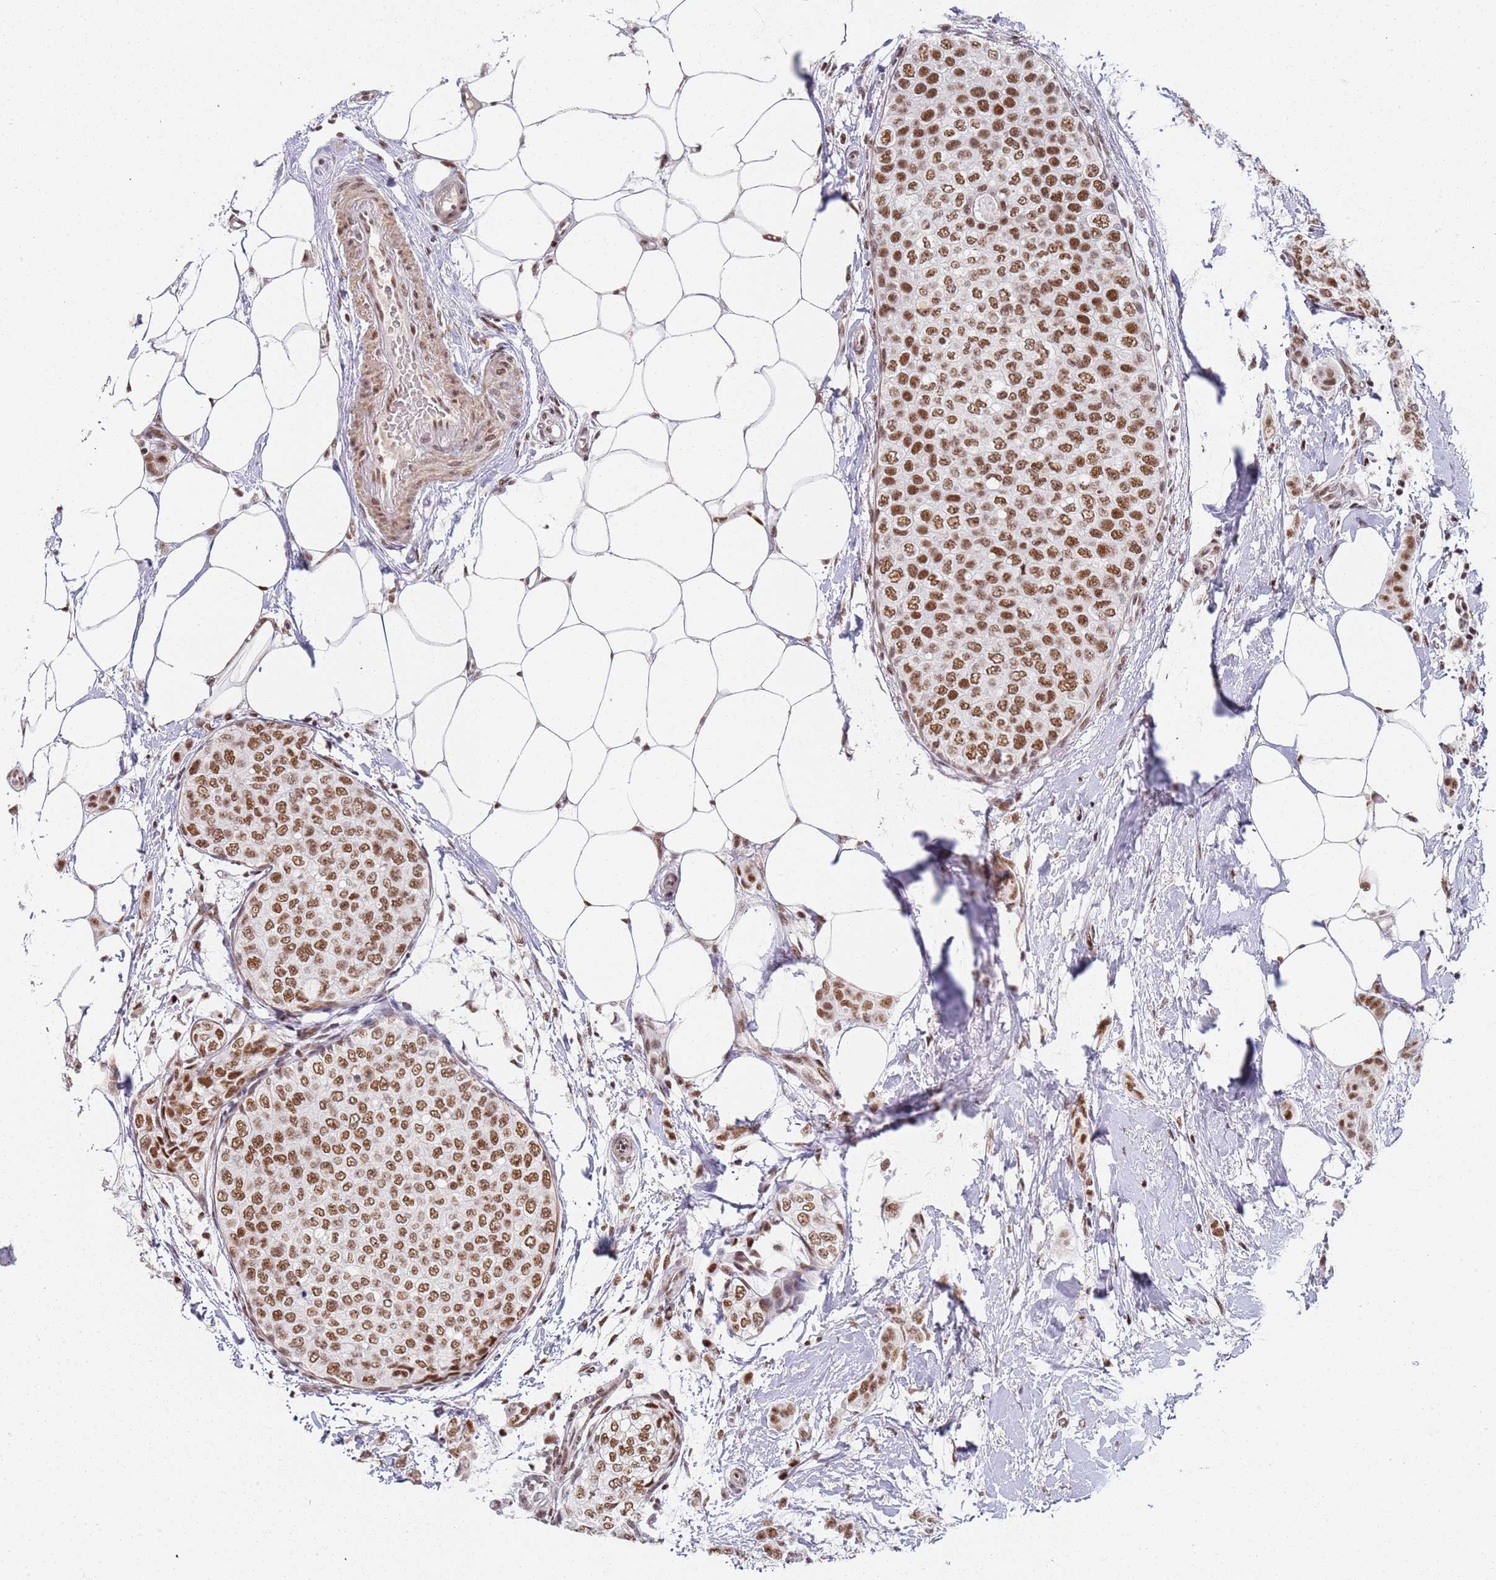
{"staining": {"intensity": "moderate", "quantity": ">75%", "location": "nuclear"}, "tissue": "breast cancer", "cell_type": "Tumor cells", "image_type": "cancer", "snomed": [{"axis": "morphology", "description": "Duct carcinoma"}, {"axis": "topography", "description": "Breast"}], "caption": "This image exhibits immunohistochemistry (IHC) staining of human breast invasive ductal carcinoma, with medium moderate nuclear expression in approximately >75% of tumor cells.", "gene": "AKAP8L", "patient": {"sex": "female", "age": 72}}